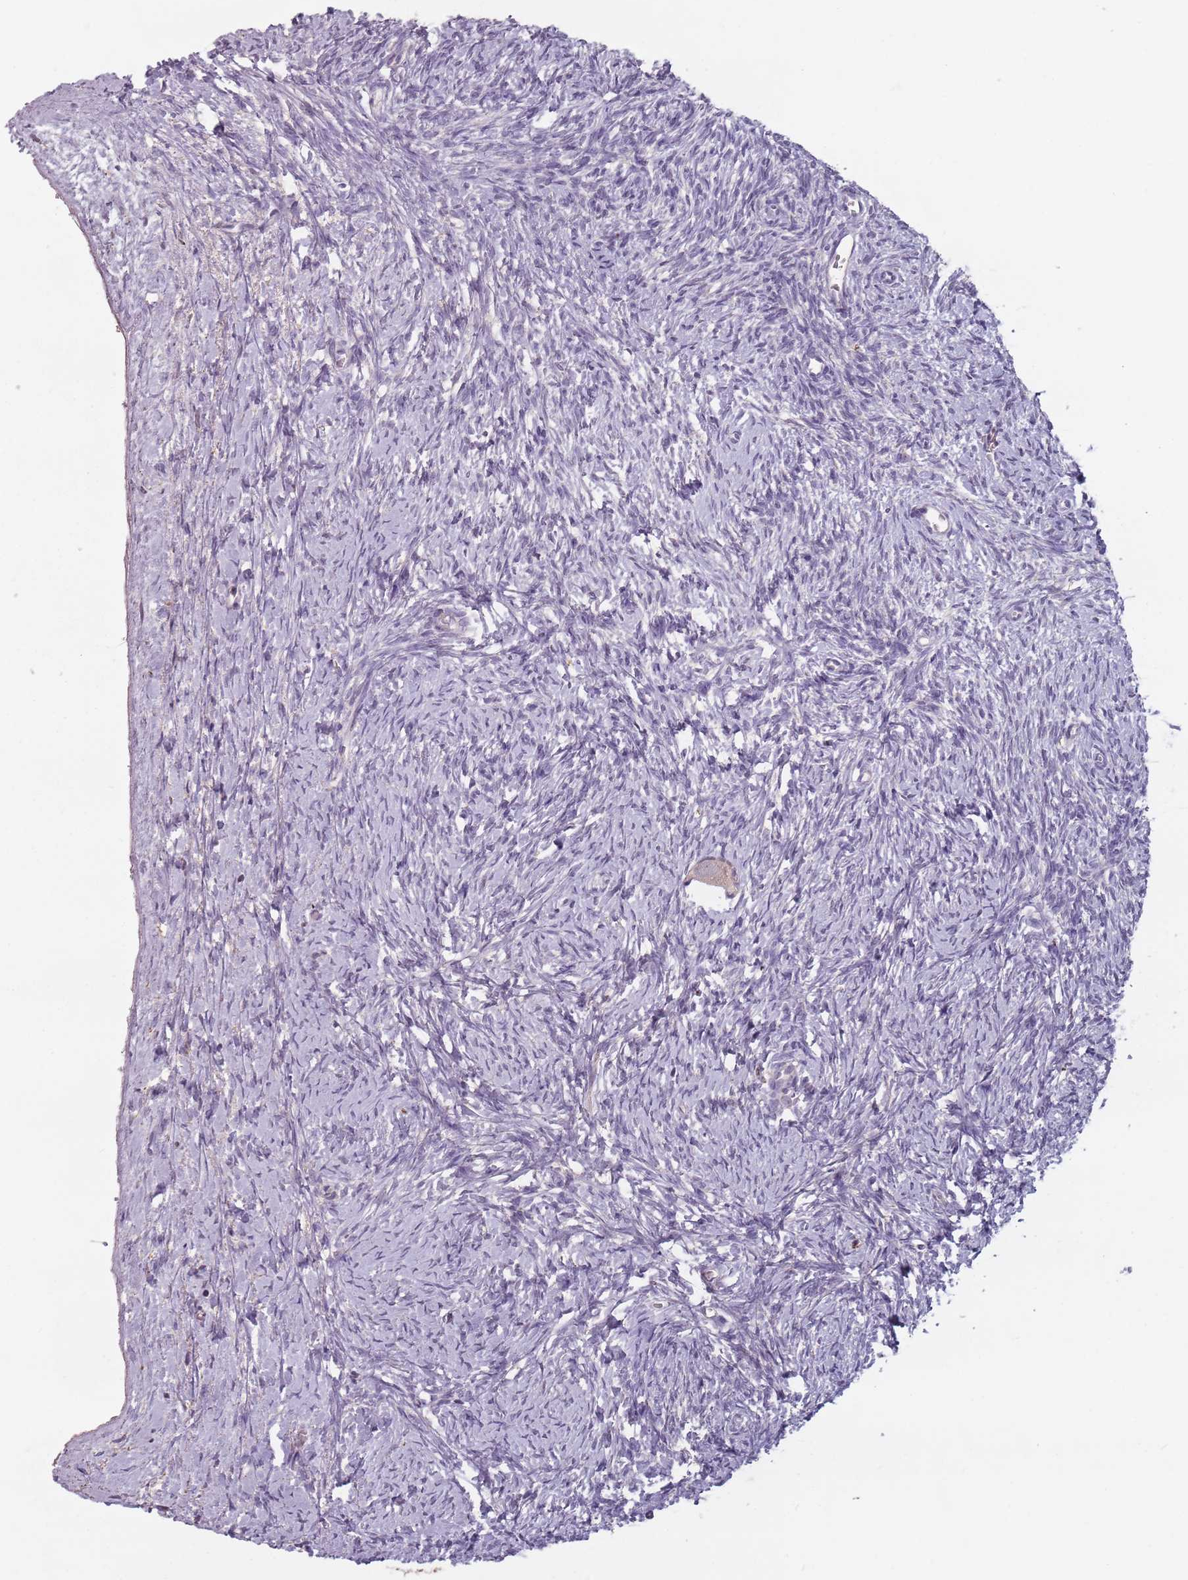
{"staining": {"intensity": "weak", "quantity": "<25%", "location": "cytoplasmic/membranous"}, "tissue": "ovary", "cell_type": "Follicle cells", "image_type": "normal", "snomed": [{"axis": "morphology", "description": "Normal tissue, NOS"}, {"axis": "morphology", "description": "Developmental malformation"}, {"axis": "topography", "description": "Ovary"}], "caption": "This is an immunohistochemistry (IHC) micrograph of benign ovary. There is no staining in follicle cells.", "gene": "RPS9", "patient": {"sex": "female", "age": 39}}